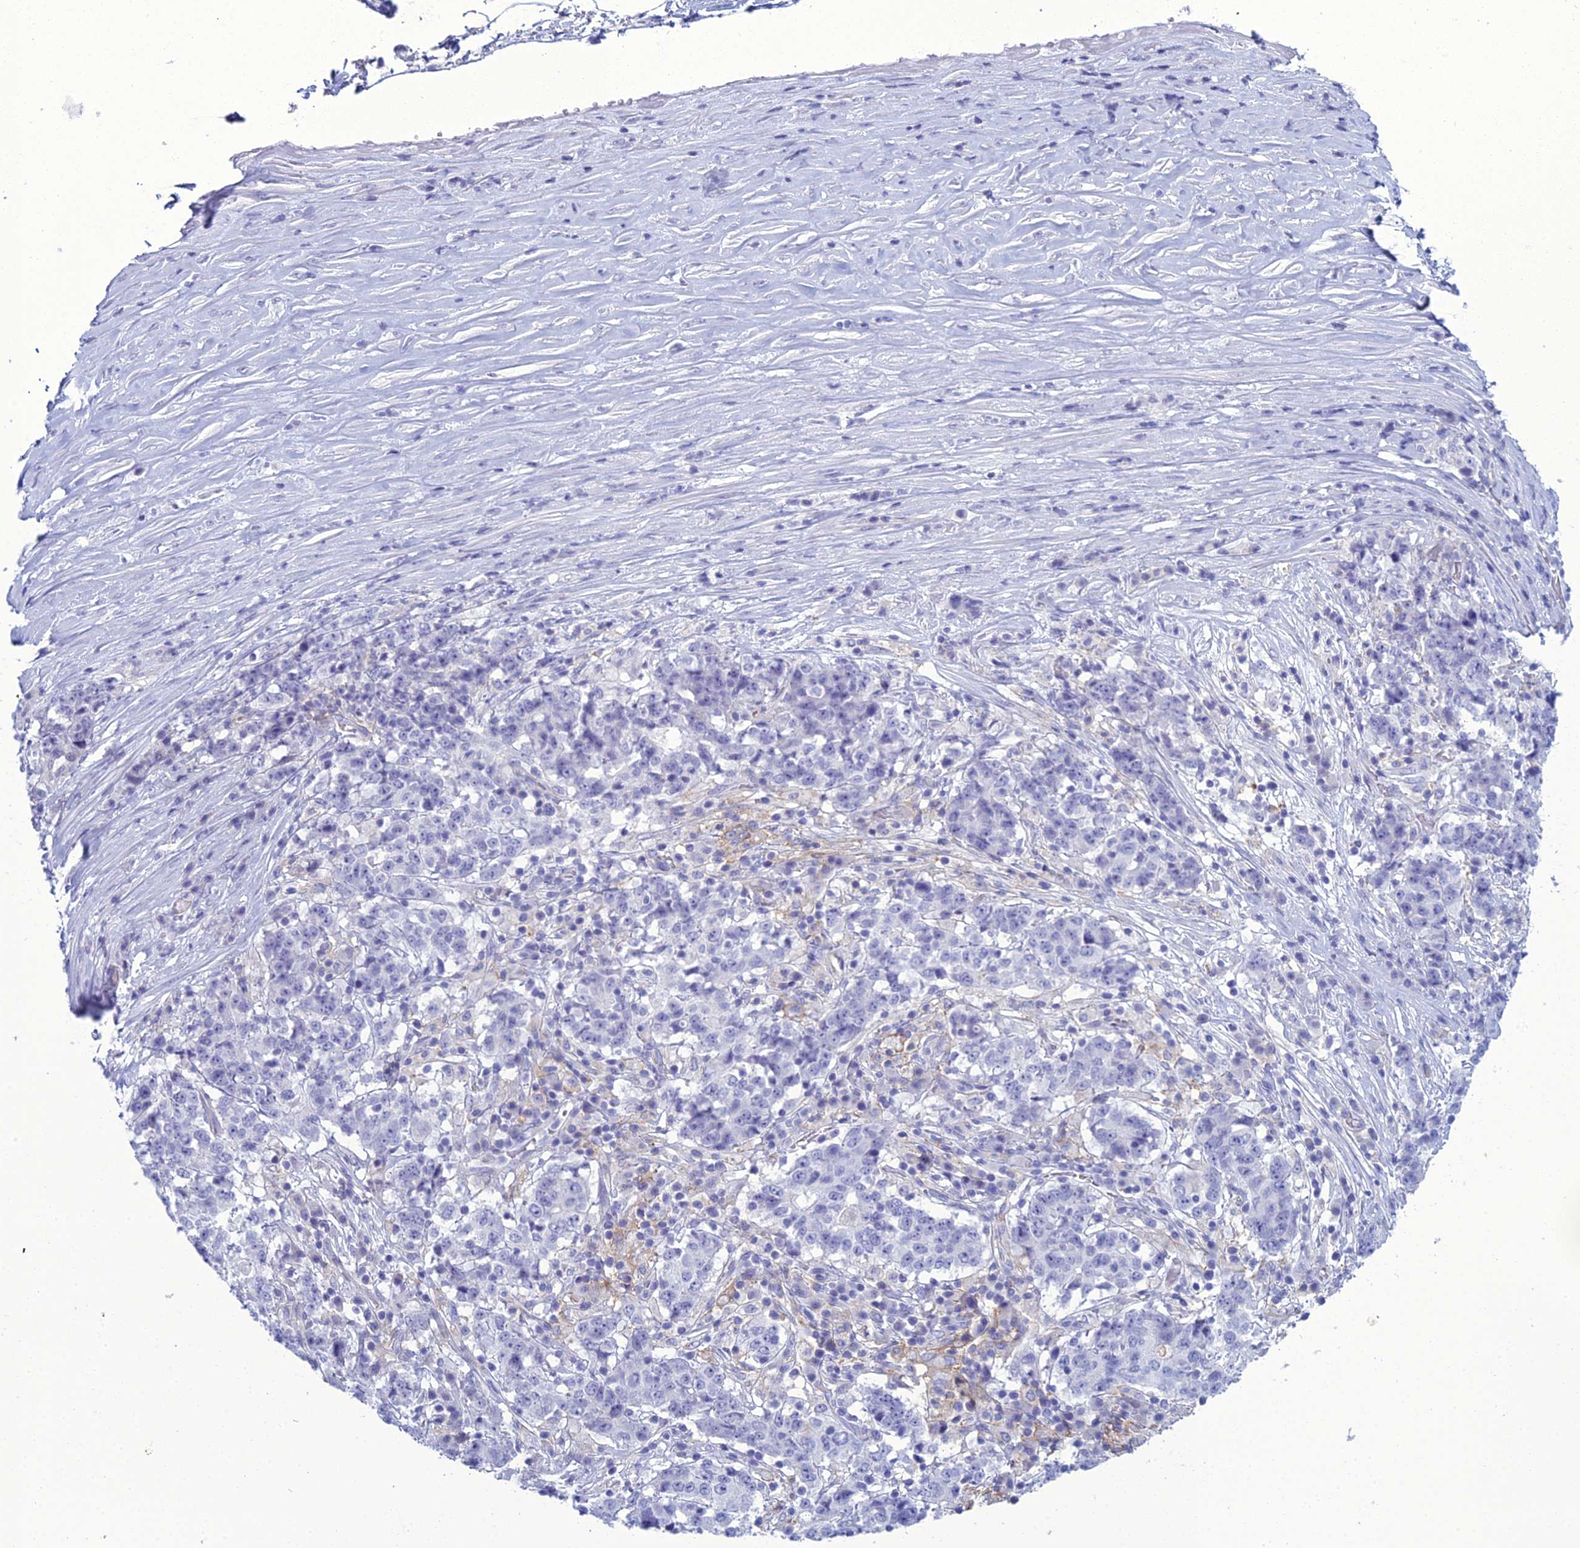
{"staining": {"intensity": "negative", "quantity": "none", "location": "none"}, "tissue": "stomach cancer", "cell_type": "Tumor cells", "image_type": "cancer", "snomed": [{"axis": "morphology", "description": "Adenocarcinoma, NOS"}, {"axis": "topography", "description": "Stomach"}], "caption": "Tumor cells are negative for protein expression in human stomach cancer.", "gene": "ACE", "patient": {"sex": "male", "age": 59}}